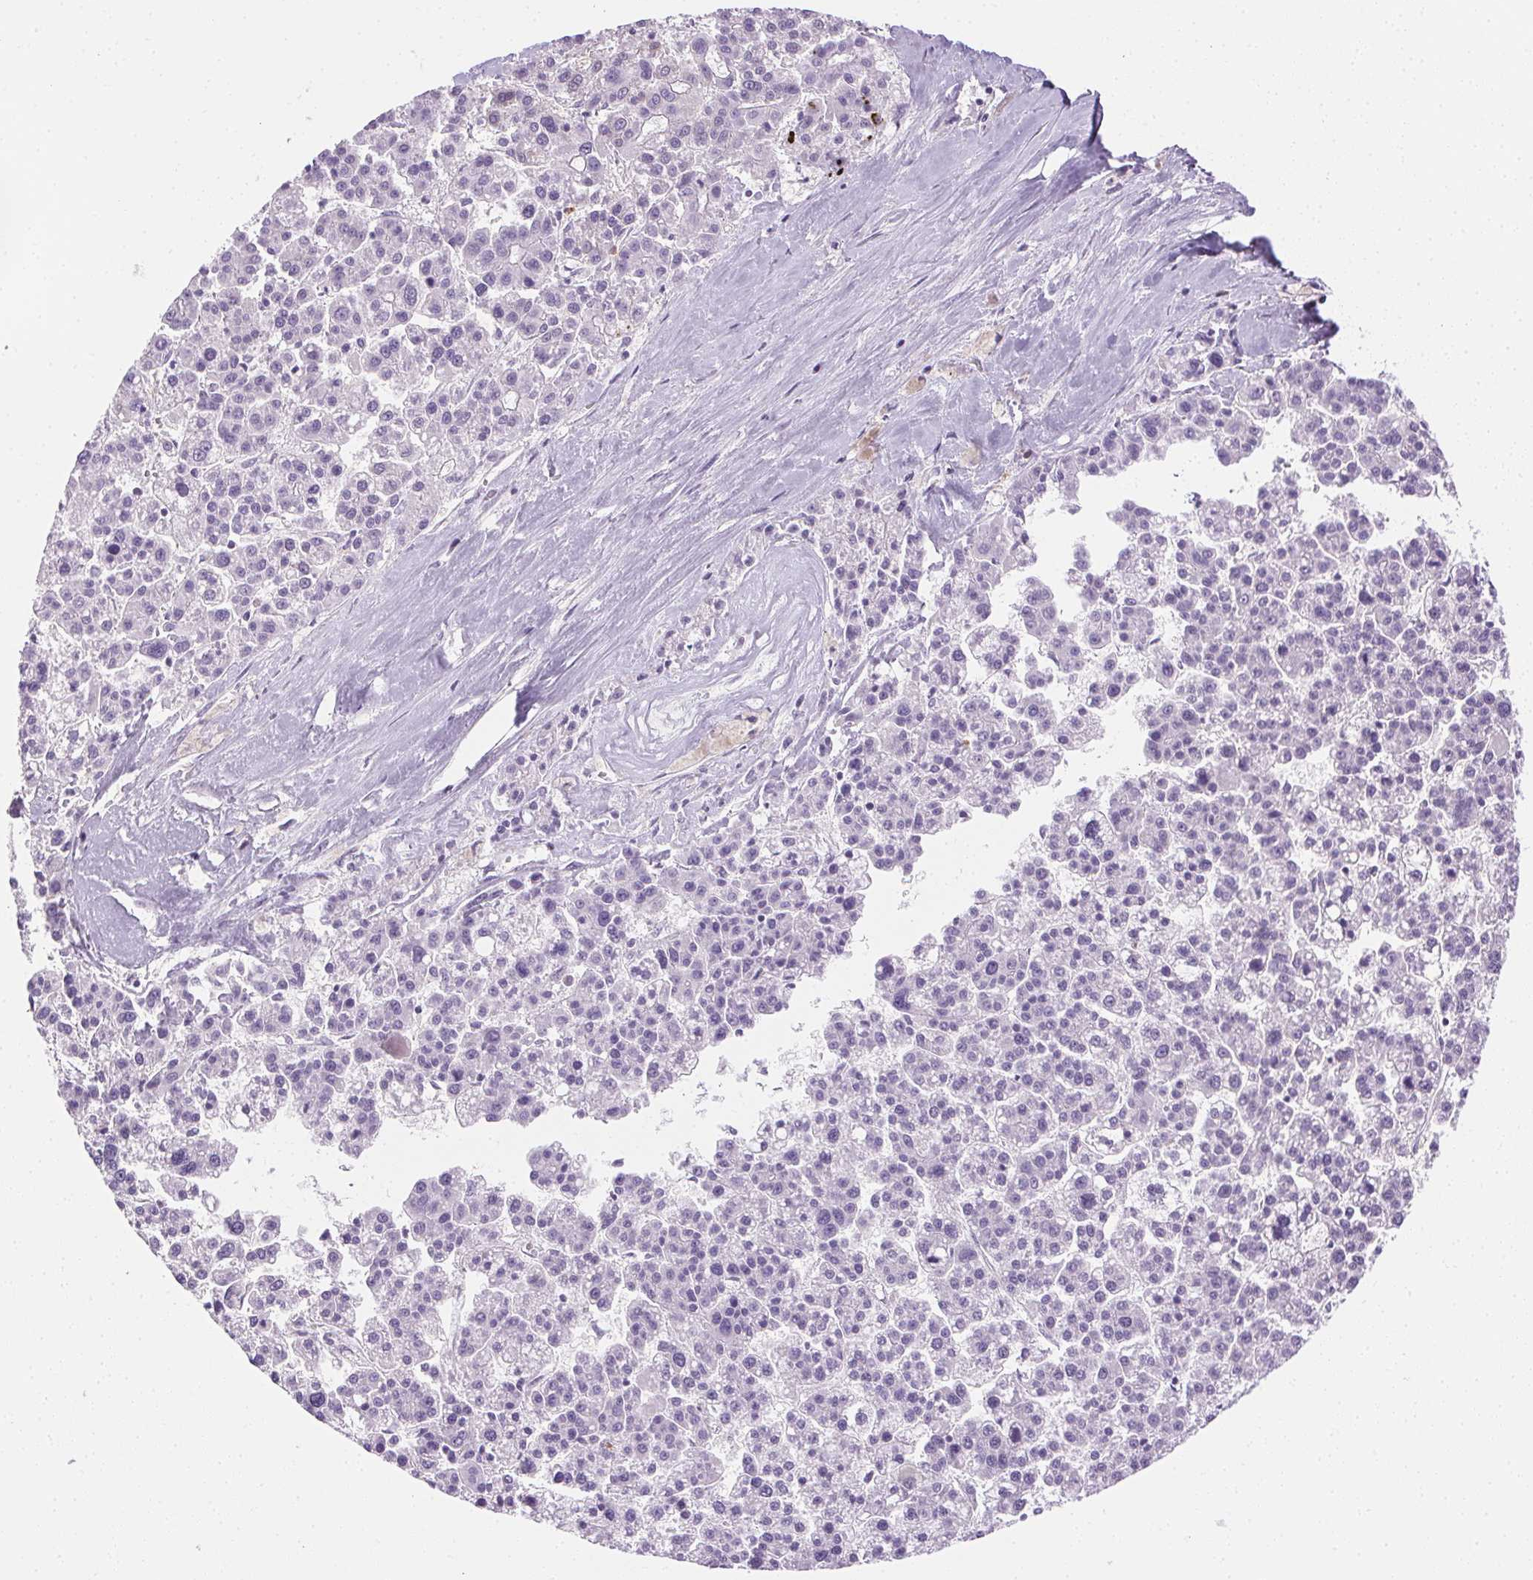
{"staining": {"intensity": "negative", "quantity": "none", "location": "none"}, "tissue": "liver cancer", "cell_type": "Tumor cells", "image_type": "cancer", "snomed": [{"axis": "morphology", "description": "Carcinoma, Hepatocellular, NOS"}, {"axis": "topography", "description": "Liver"}], "caption": "This is an IHC histopathology image of liver hepatocellular carcinoma. There is no expression in tumor cells.", "gene": "TMEM45A", "patient": {"sex": "female", "age": 58}}